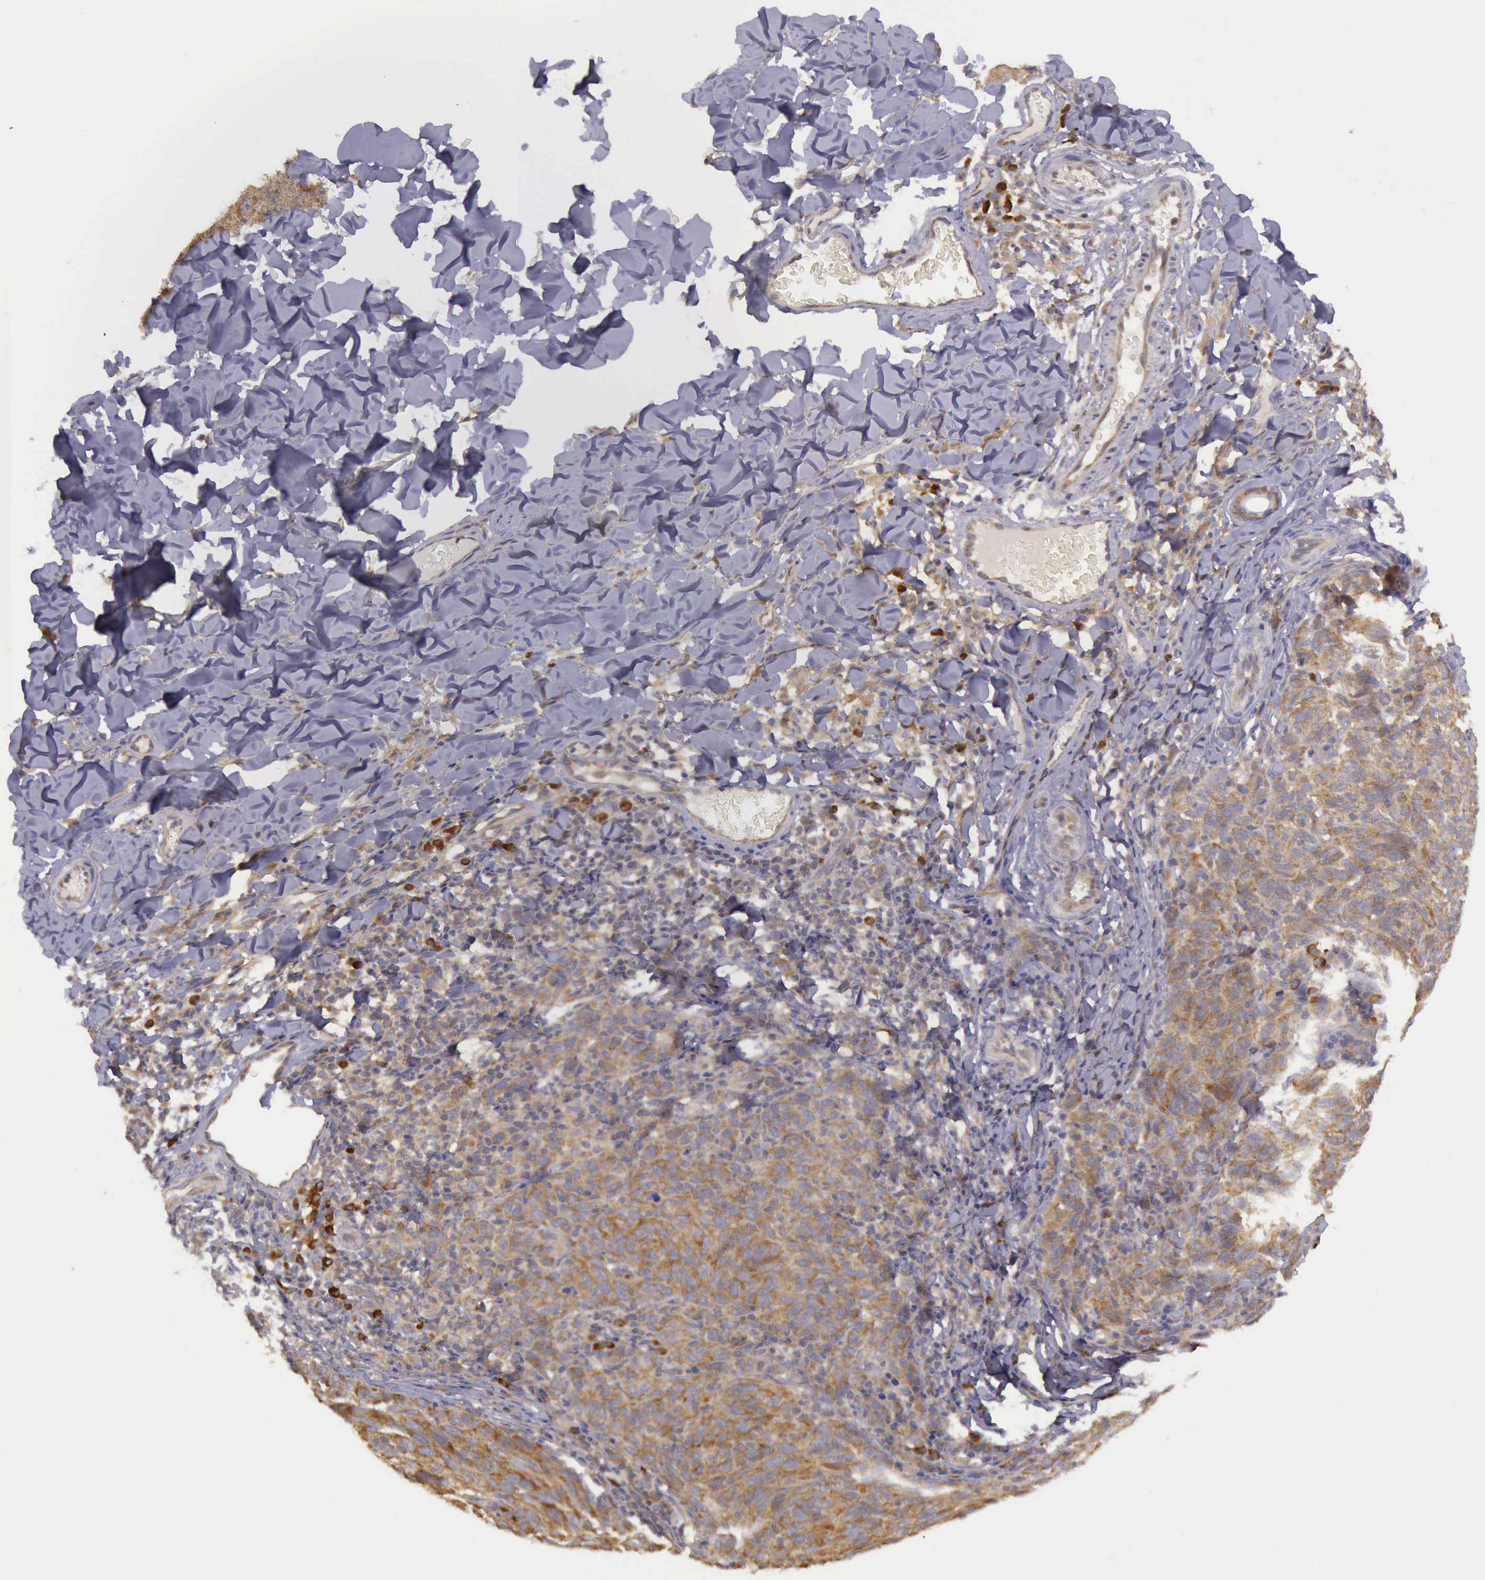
{"staining": {"intensity": "moderate", "quantity": ">75%", "location": "cytoplasmic/membranous"}, "tissue": "melanoma", "cell_type": "Tumor cells", "image_type": "cancer", "snomed": [{"axis": "morphology", "description": "Malignant melanoma, NOS"}, {"axis": "topography", "description": "Skin"}], "caption": "Approximately >75% of tumor cells in malignant melanoma show moderate cytoplasmic/membranous protein expression as visualized by brown immunohistochemical staining.", "gene": "EIF5", "patient": {"sex": "male", "age": 76}}